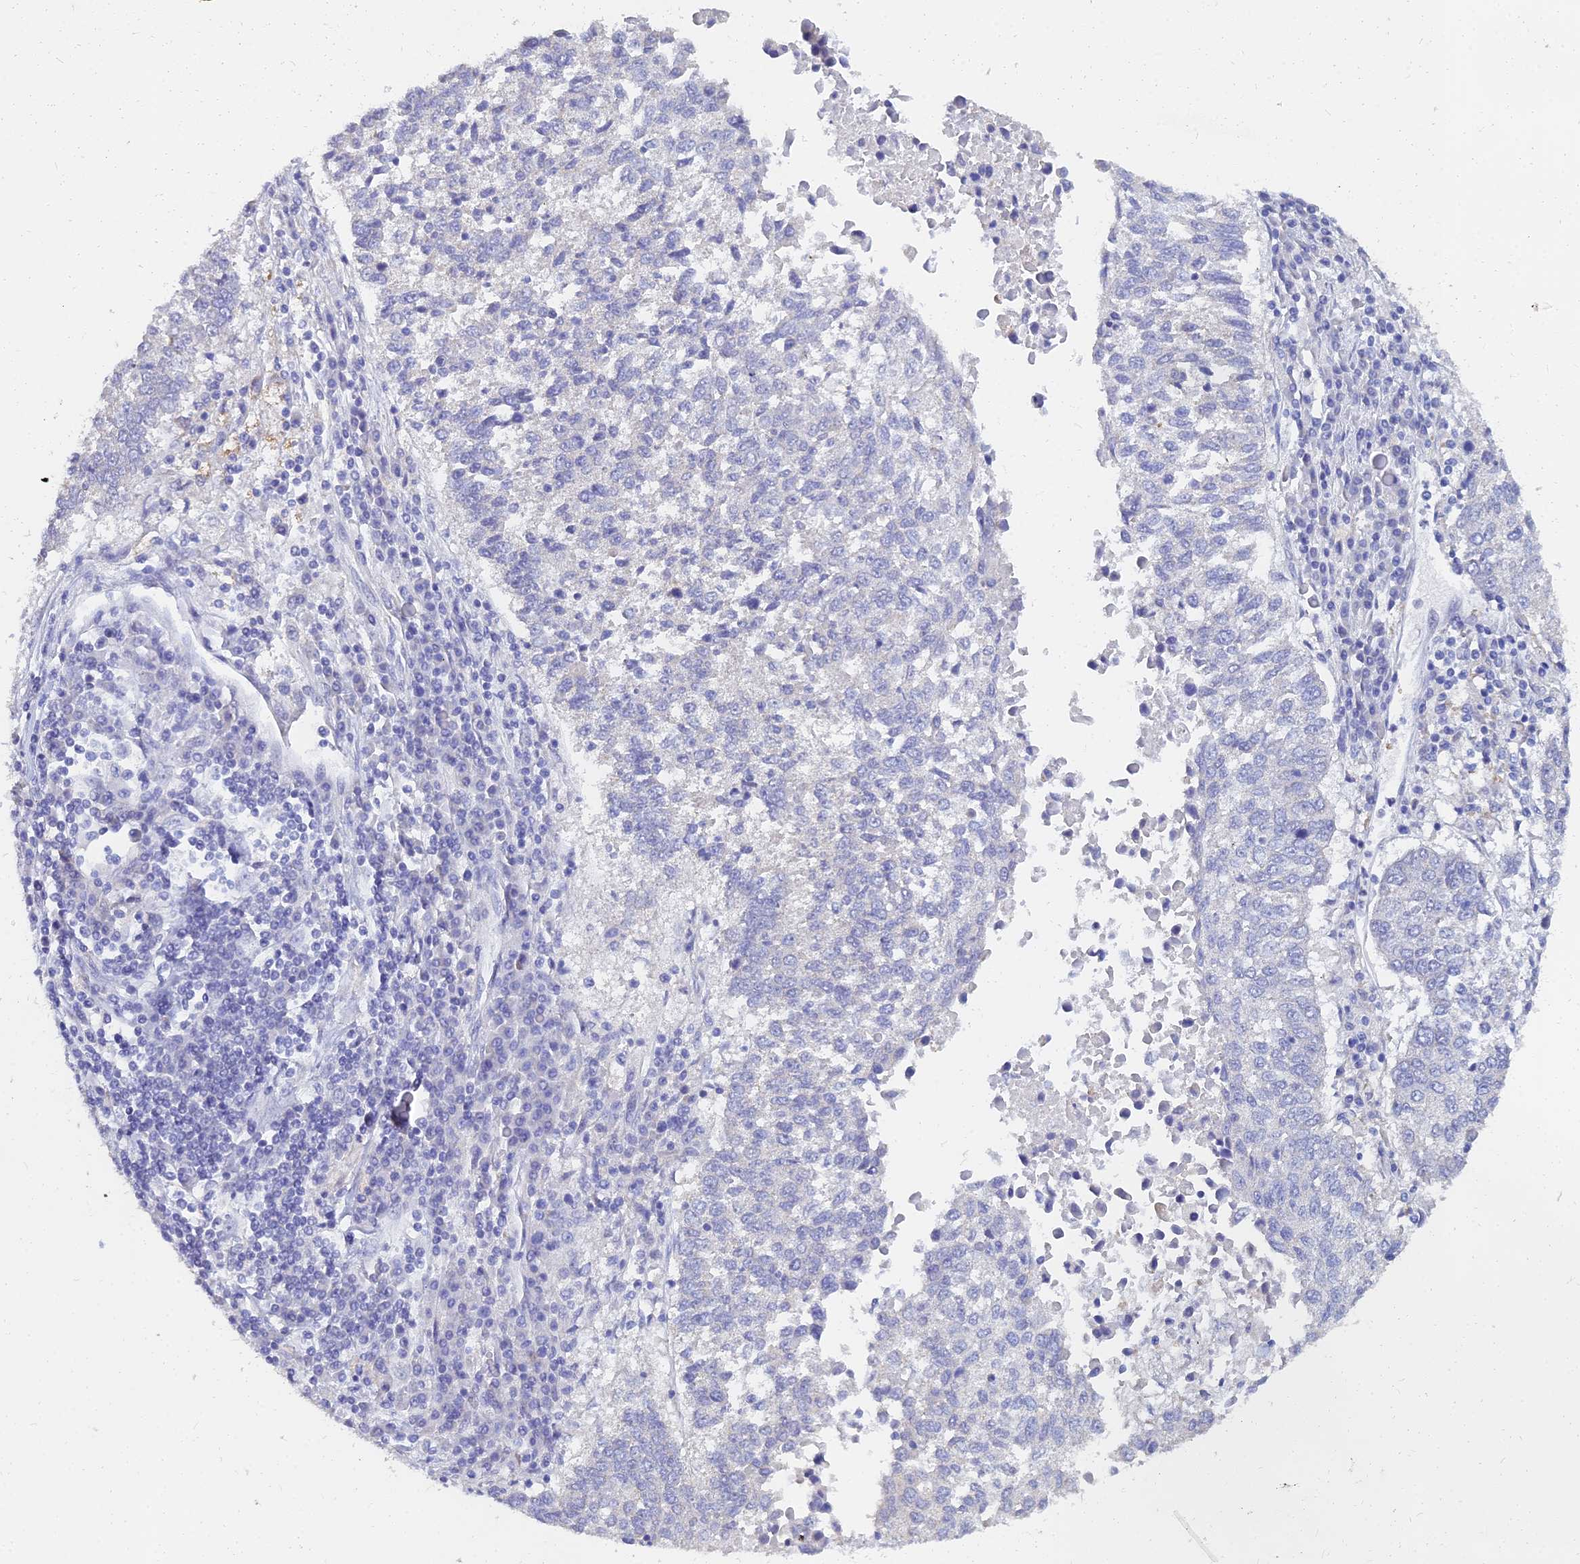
{"staining": {"intensity": "negative", "quantity": "none", "location": "none"}, "tissue": "lung cancer", "cell_type": "Tumor cells", "image_type": "cancer", "snomed": [{"axis": "morphology", "description": "Squamous cell carcinoma, NOS"}, {"axis": "topography", "description": "Lung"}], "caption": "This is an IHC histopathology image of lung cancer. There is no staining in tumor cells.", "gene": "NPY", "patient": {"sex": "male", "age": 73}}